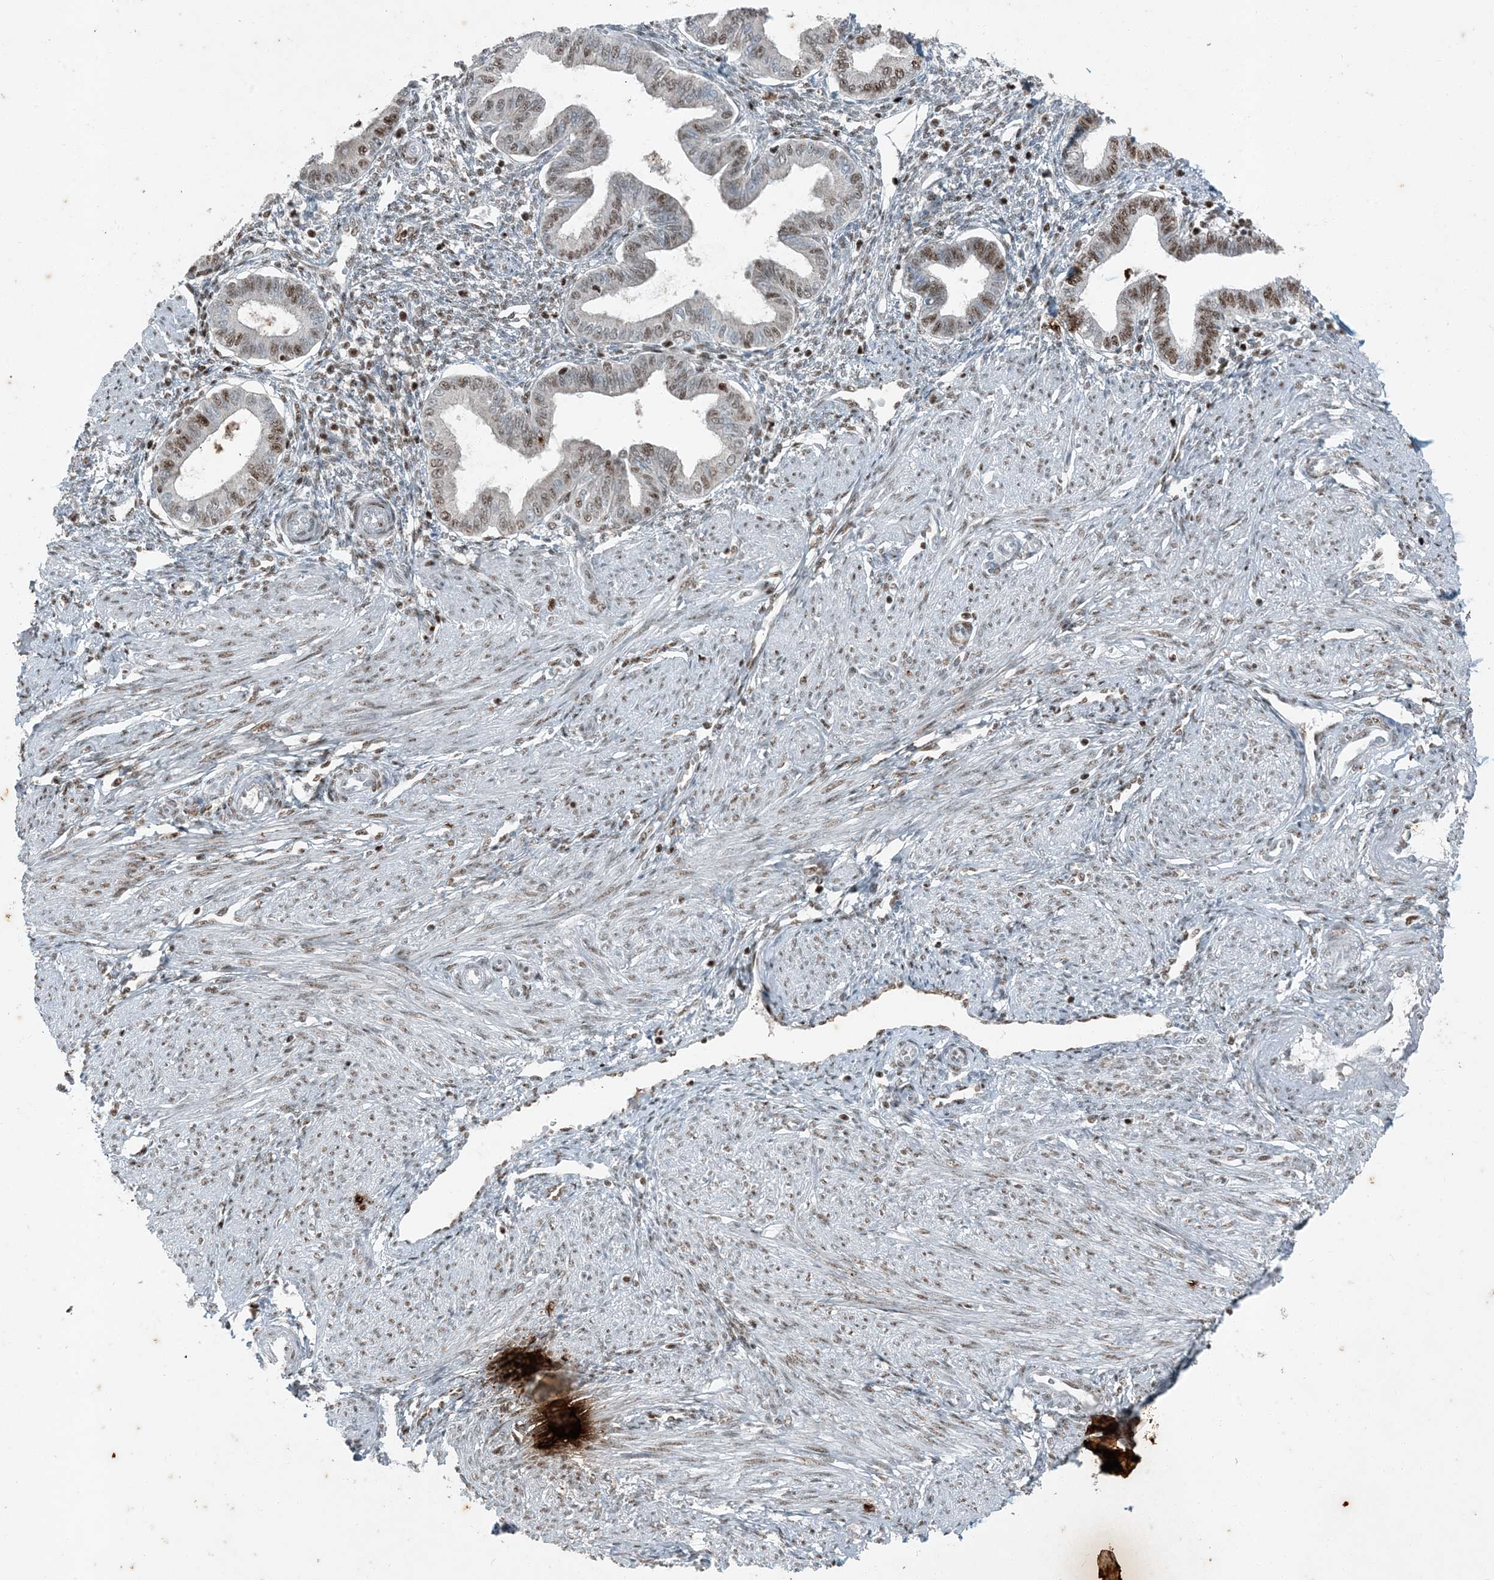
{"staining": {"intensity": "weak", "quantity": "25%-75%", "location": "nuclear"}, "tissue": "endometrium", "cell_type": "Cells in endometrial stroma", "image_type": "normal", "snomed": [{"axis": "morphology", "description": "Normal tissue, NOS"}, {"axis": "topography", "description": "Endometrium"}], "caption": "High-power microscopy captured an immunohistochemistry photomicrograph of benign endometrium, revealing weak nuclear expression in approximately 25%-75% of cells in endometrial stroma. (DAB (3,3'-diaminobenzidine) IHC, brown staining for protein, blue staining for nuclei).", "gene": "TADA2B", "patient": {"sex": "female", "age": 53}}